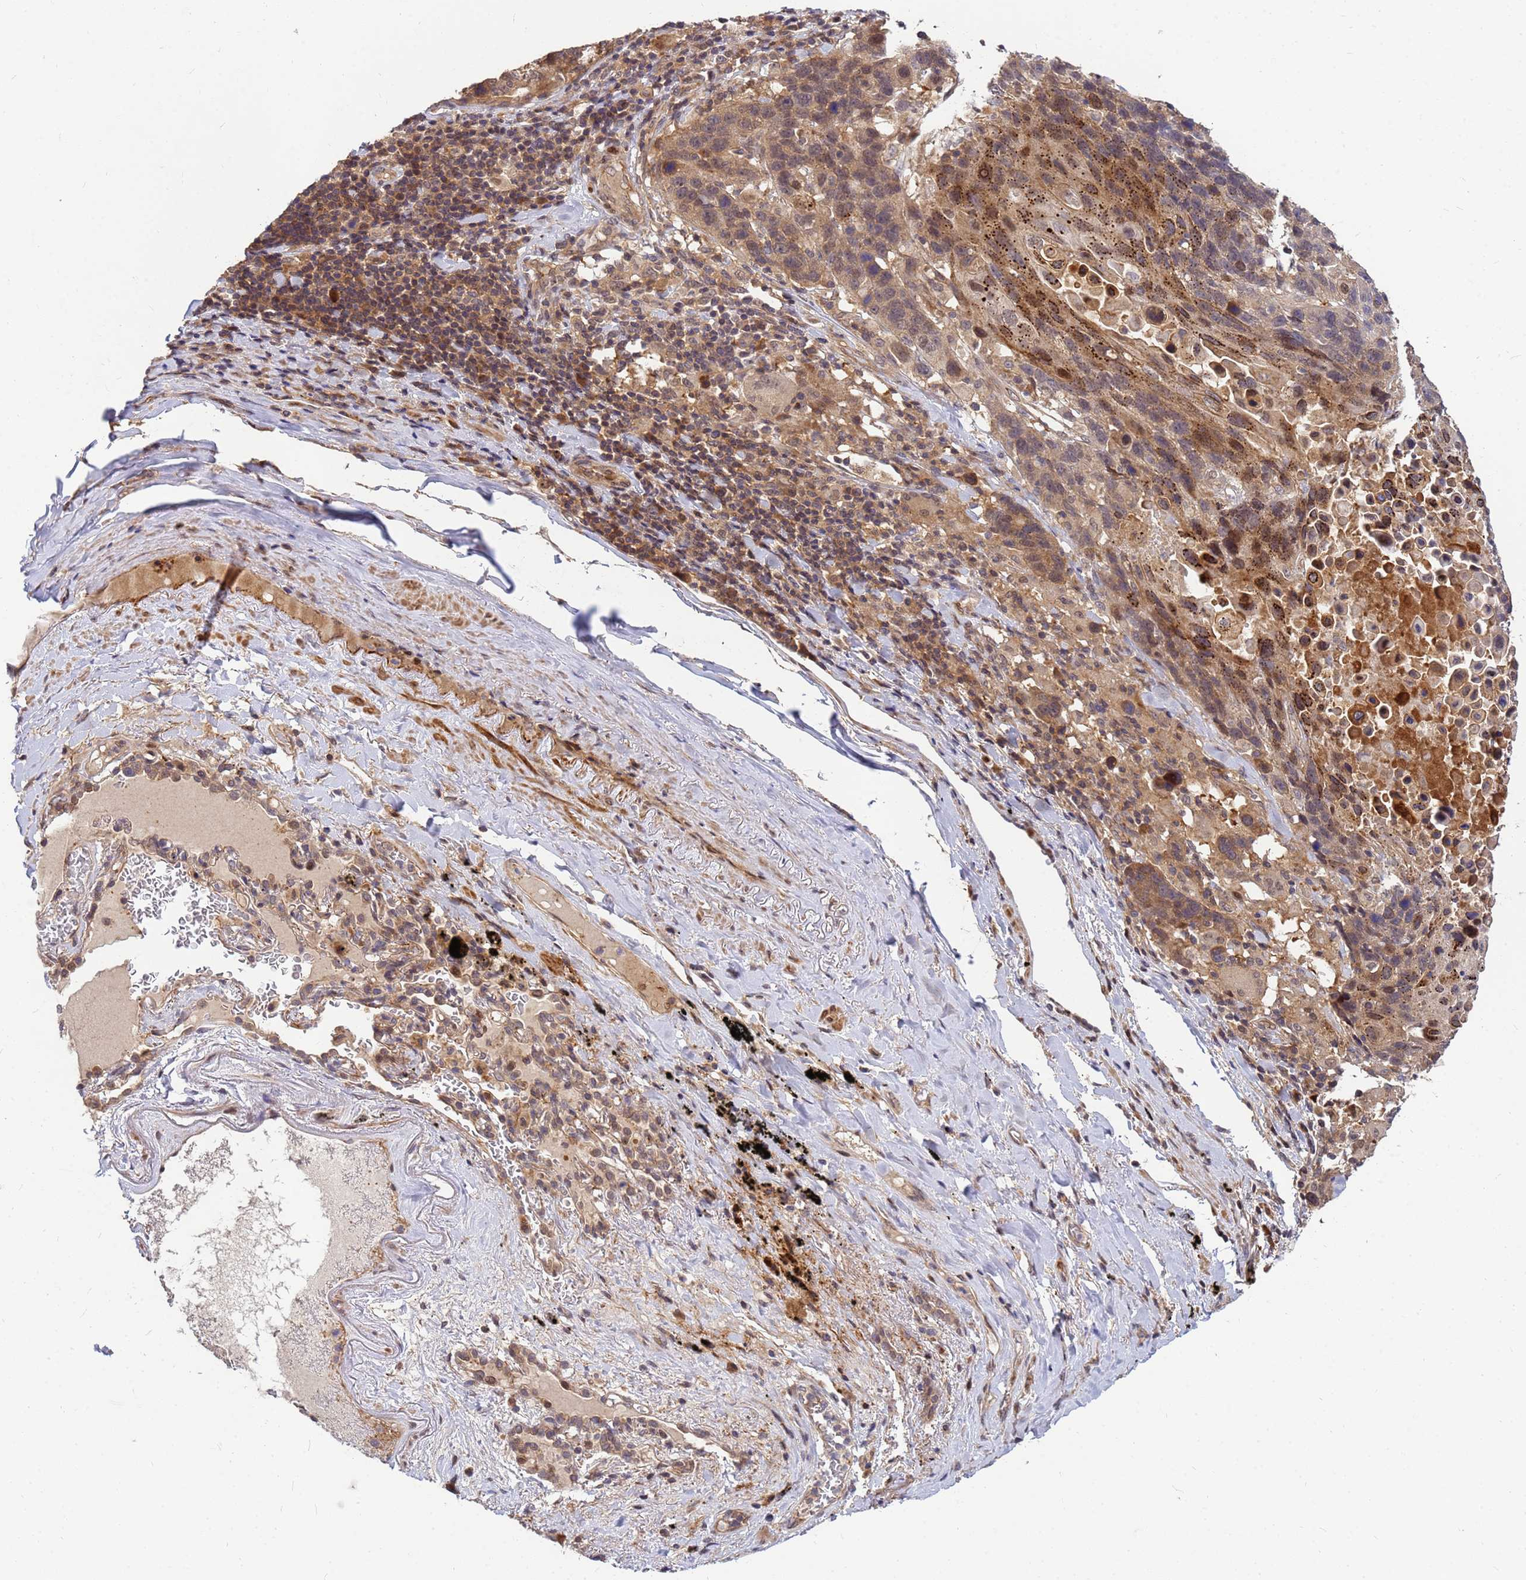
{"staining": {"intensity": "weak", "quantity": ">75%", "location": "cytoplasmic/membranous"}, "tissue": "lung cancer", "cell_type": "Tumor cells", "image_type": "cancer", "snomed": [{"axis": "morphology", "description": "Squamous cell carcinoma, NOS"}, {"axis": "topography", "description": "Lung"}], "caption": "Protein staining of squamous cell carcinoma (lung) tissue demonstrates weak cytoplasmic/membranous staining in approximately >75% of tumor cells.", "gene": "DUS4L", "patient": {"sex": "male", "age": 66}}